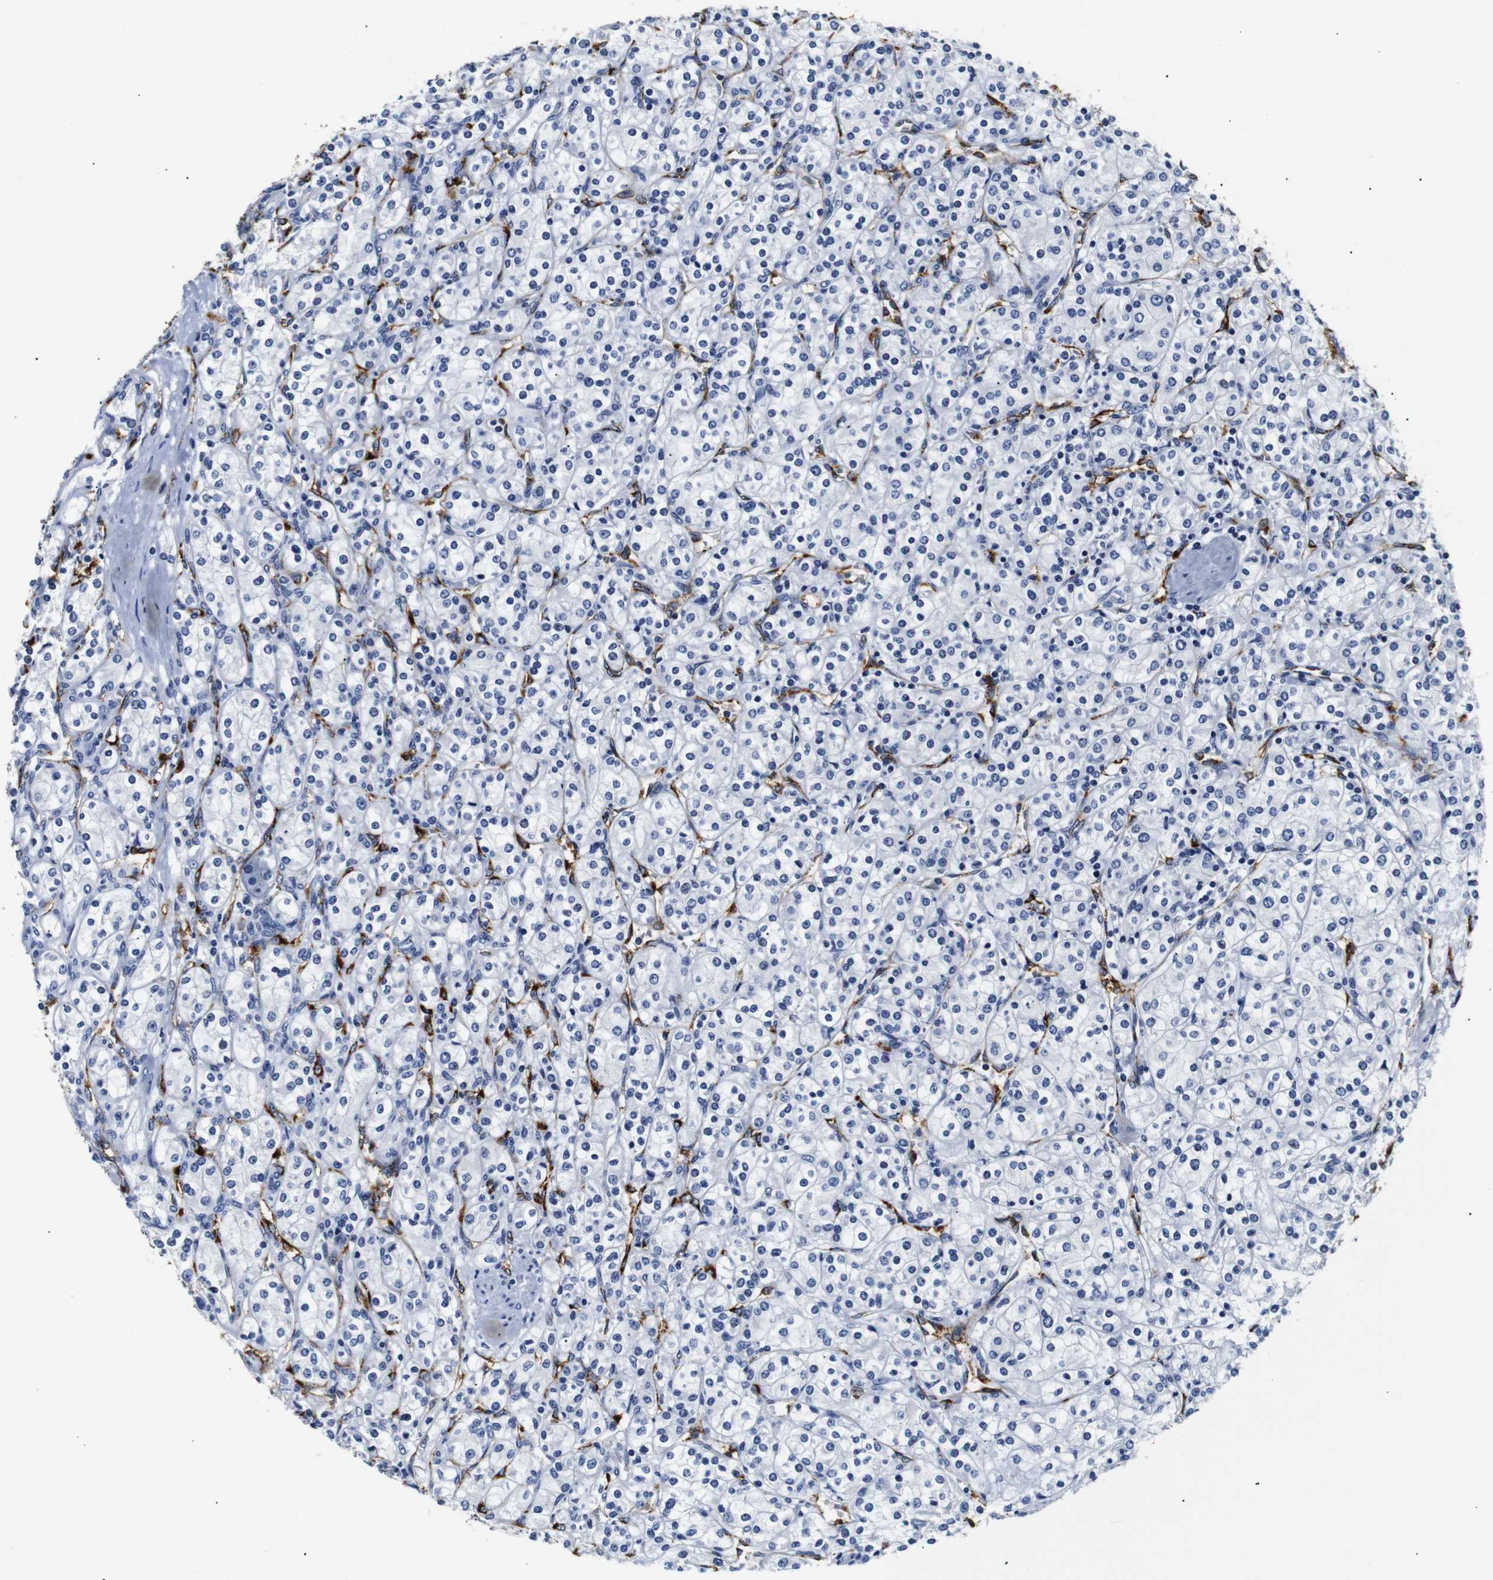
{"staining": {"intensity": "negative", "quantity": "none", "location": "none"}, "tissue": "renal cancer", "cell_type": "Tumor cells", "image_type": "cancer", "snomed": [{"axis": "morphology", "description": "Adenocarcinoma, NOS"}, {"axis": "topography", "description": "Kidney"}], "caption": "Immunohistochemistry (IHC) image of neoplastic tissue: human renal cancer stained with DAB demonstrates no significant protein expression in tumor cells.", "gene": "MUC4", "patient": {"sex": "male", "age": 77}}